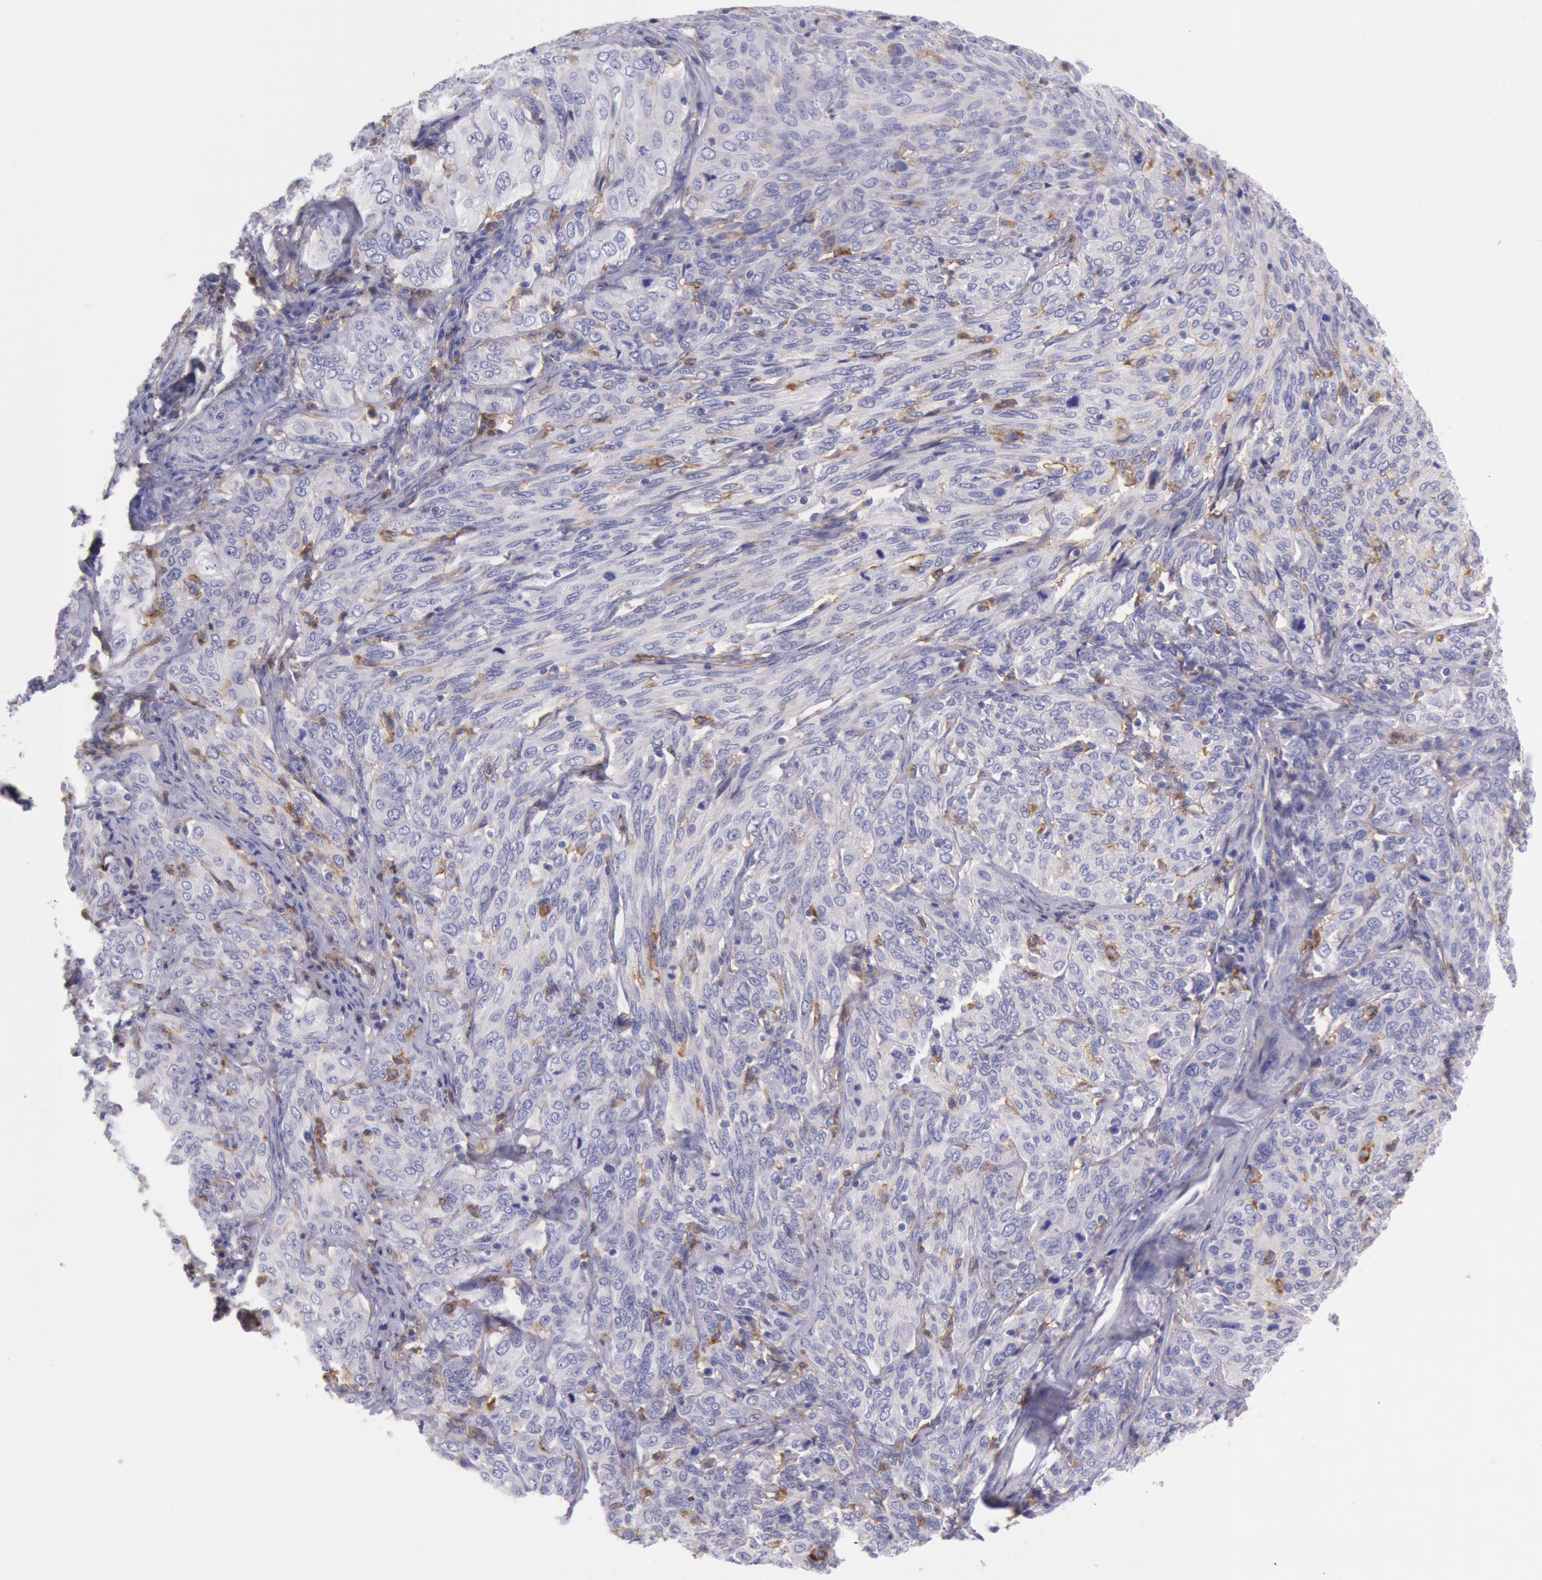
{"staining": {"intensity": "negative", "quantity": "none", "location": "none"}, "tissue": "cervical cancer", "cell_type": "Tumor cells", "image_type": "cancer", "snomed": [{"axis": "morphology", "description": "Squamous cell carcinoma, NOS"}, {"axis": "topography", "description": "Cervix"}], "caption": "A histopathology image of cervical cancer (squamous cell carcinoma) stained for a protein reveals no brown staining in tumor cells. Brightfield microscopy of immunohistochemistry stained with DAB (brown) and hematoxylin (blue), captured at high magnification.", "gene": "LYN", "patient": {"sex": "female", "age": 38}}